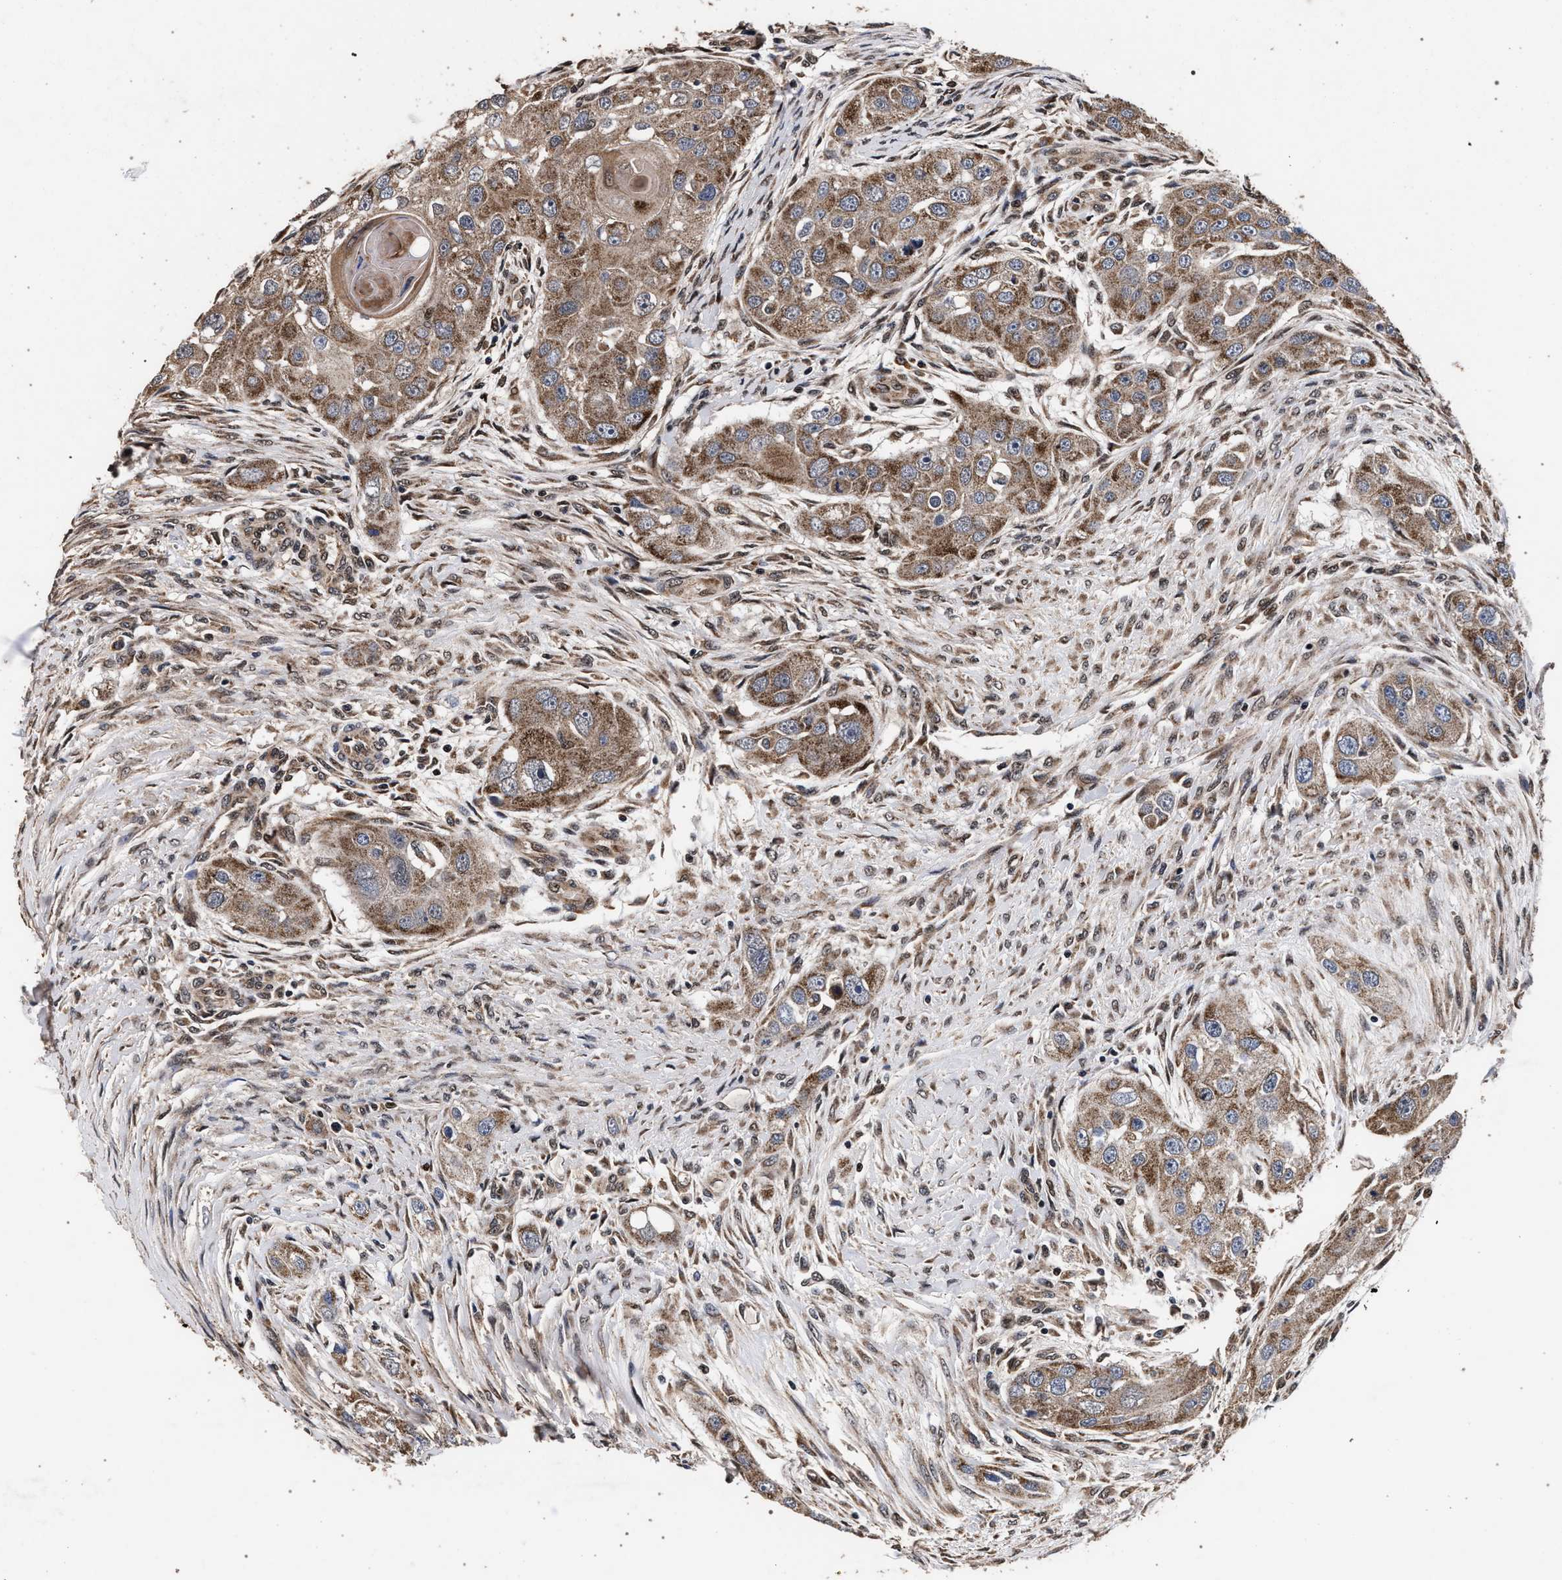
{"staining": {"intensity": "moderate", "quantity": ">75%", "location": "cytoplasmic/membranous"}, "tissue": "head and neck cancer", "cell_type": "Tumor cells", "image_type": "cancer", "snomed": [{"axis": "morphology", "description": "Normal tissue, NOS"}, {"axis": "morphology", "description": "Squamous cell carcinoma, NOS"}, {"axis": "topography", "description": "Skeletal muscle"}, {"axis": "topography", "description": "Head-Neck"}], "caption": "This photomicrograph shows IHC staining of human head and neck cancer, with medium moderate cytoplasmic/membranous expression in approximately >75% of tumor cells.", "gene": "ACOX1", "patient": {"sex": "male", "age": 51}}